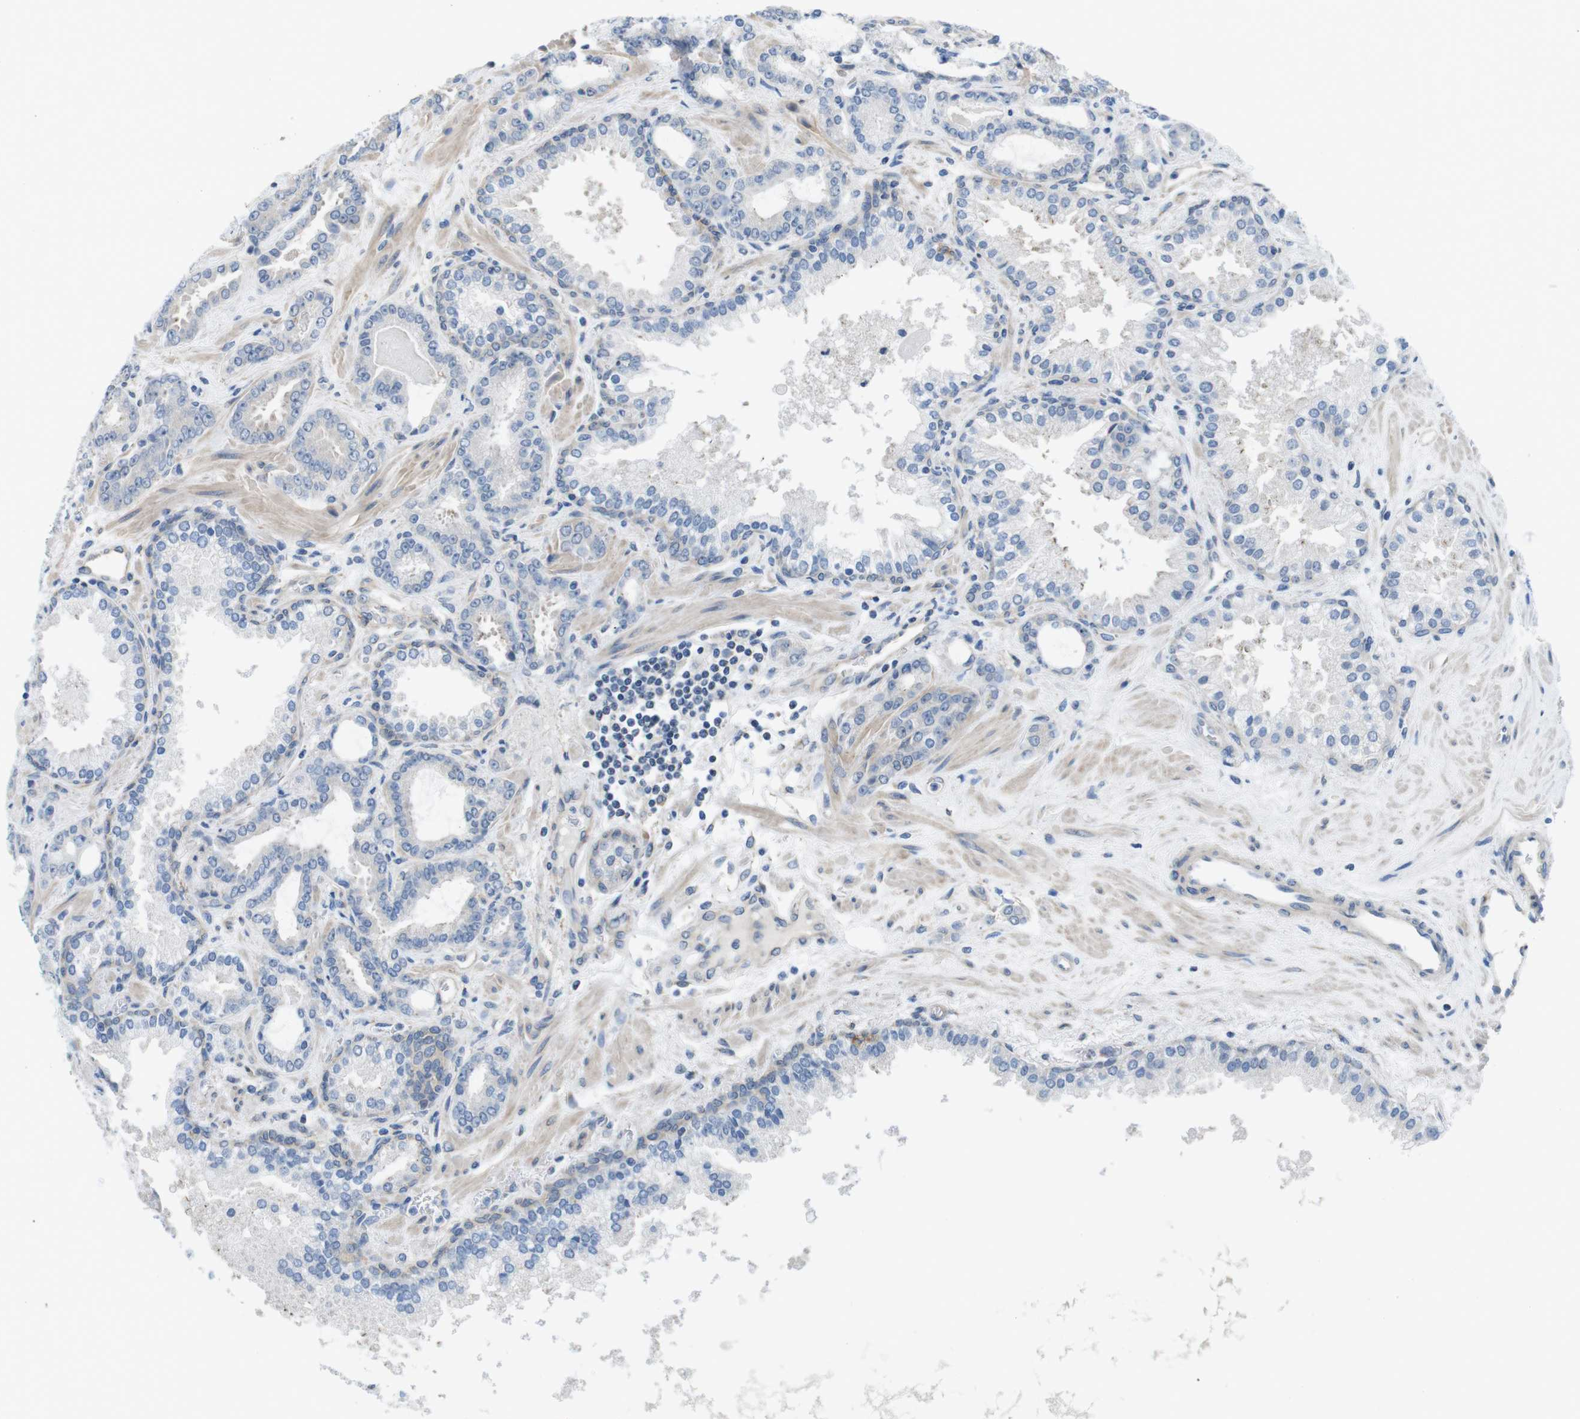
{"staining": {"intensity": "negative", "quantity": "none", "location": "none"}, "tissue": "prostate cancer", "cell_type": "Tumor cells", "image_type": "cancer", "snomed": [{"axis": "morphology", "description": "Adenocarcinoma, Low grade"}, {"axis": "topography", "description": "Prostate"}], "caption": "Tumor cells are negative for protein expression in human low-grade adenocarcinoma (prostate).", "gene": "CDH8", "patient": {"sex": "male", "age": 60}}